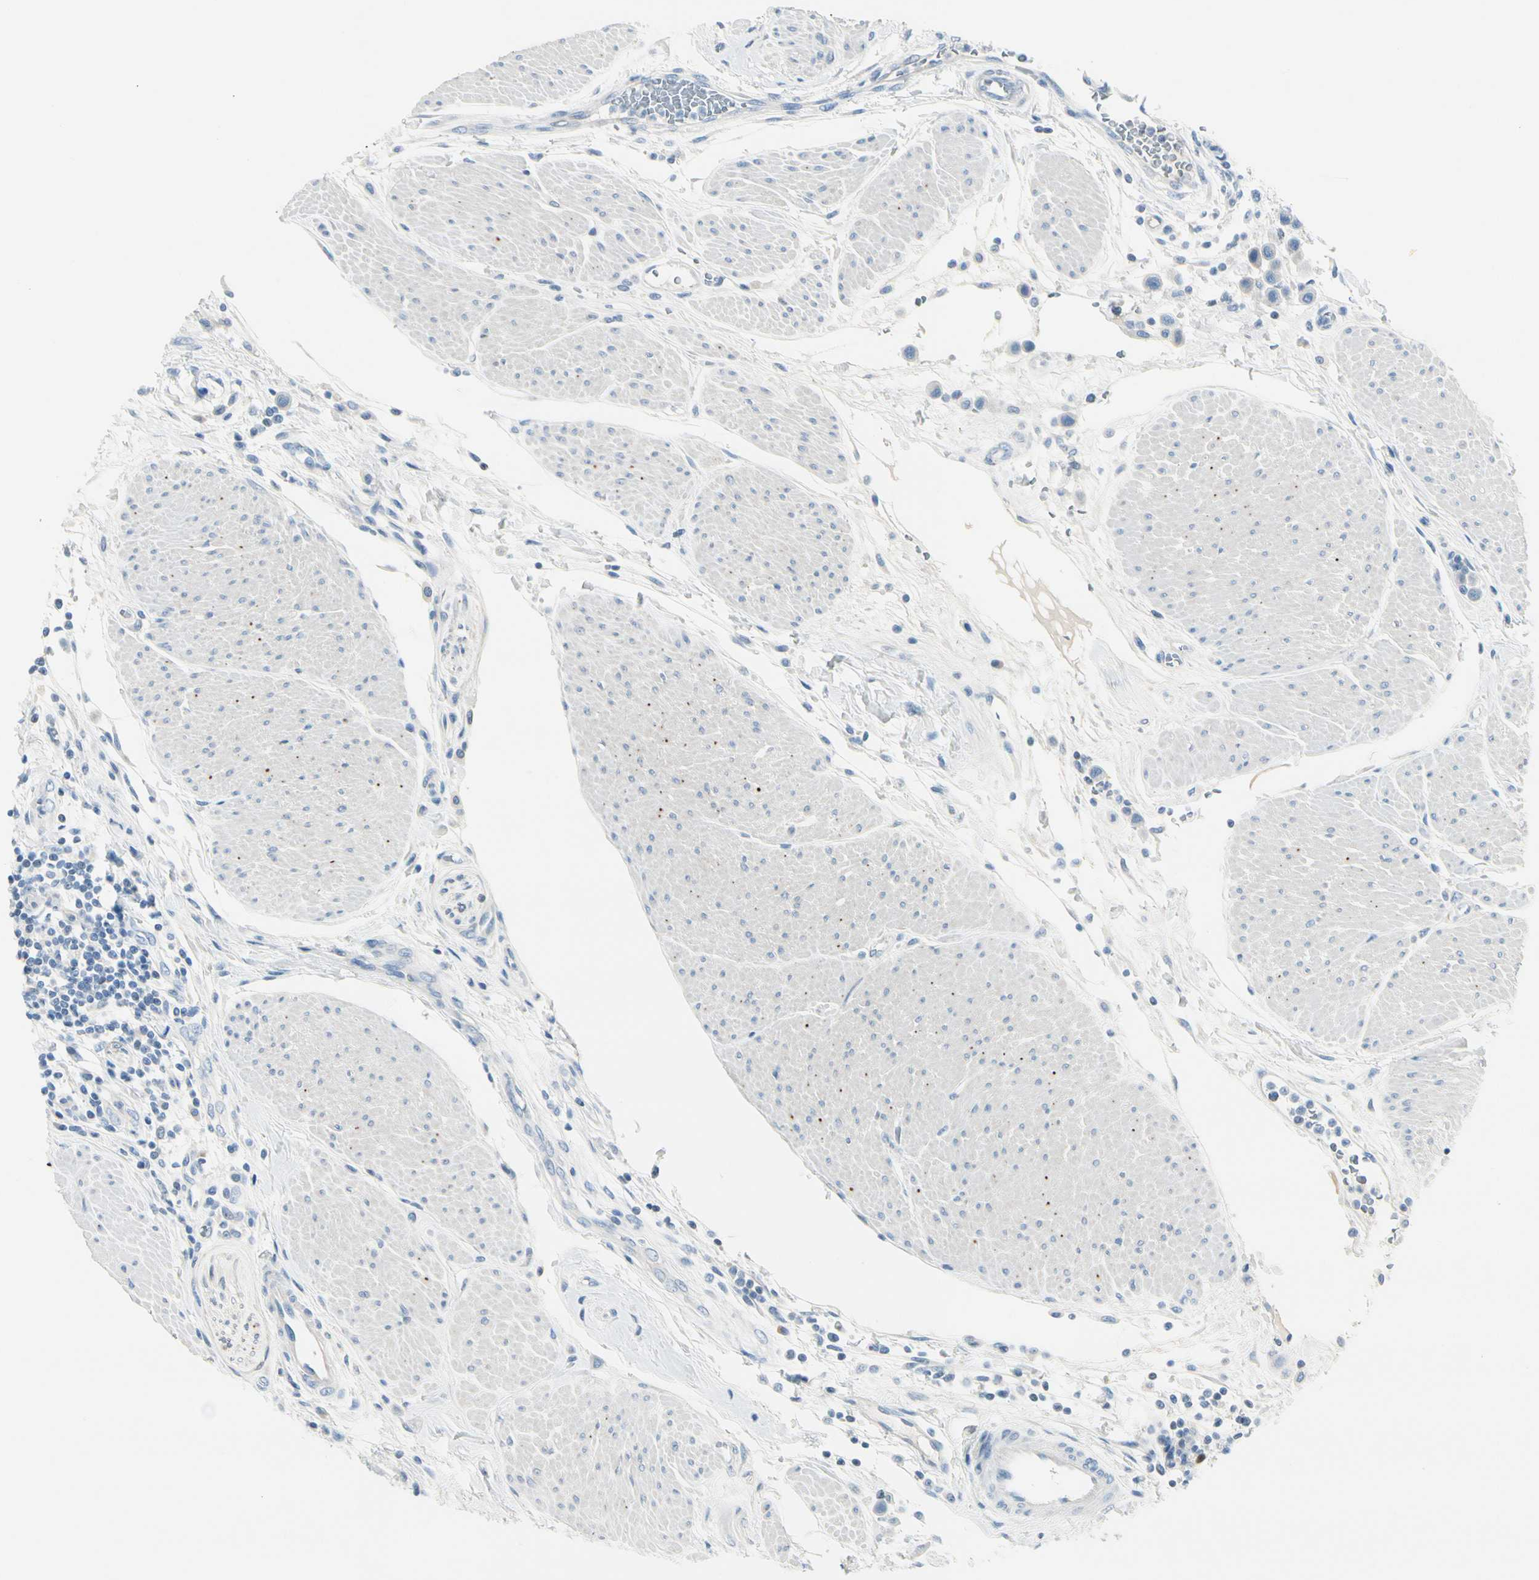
{"staining": {"intensity": "negative", "quantity": "none", "location": "none"}, "tissue": "urothelial cancer", "cell_type": "Tumor cells", "image_type": "cancer", "snomed": [{"axis": "morphology", "description": "Urothelial carcinoma, High grade"}, {"axis": "topography", "description": "Urinary bladder"}], "caption": "DAB immunohistochemical staining of urothelial cancer reveals no significant positivity in tumor cells.", "gene": "PEBP1", "patient": {"sex": "male", "age": 50}}